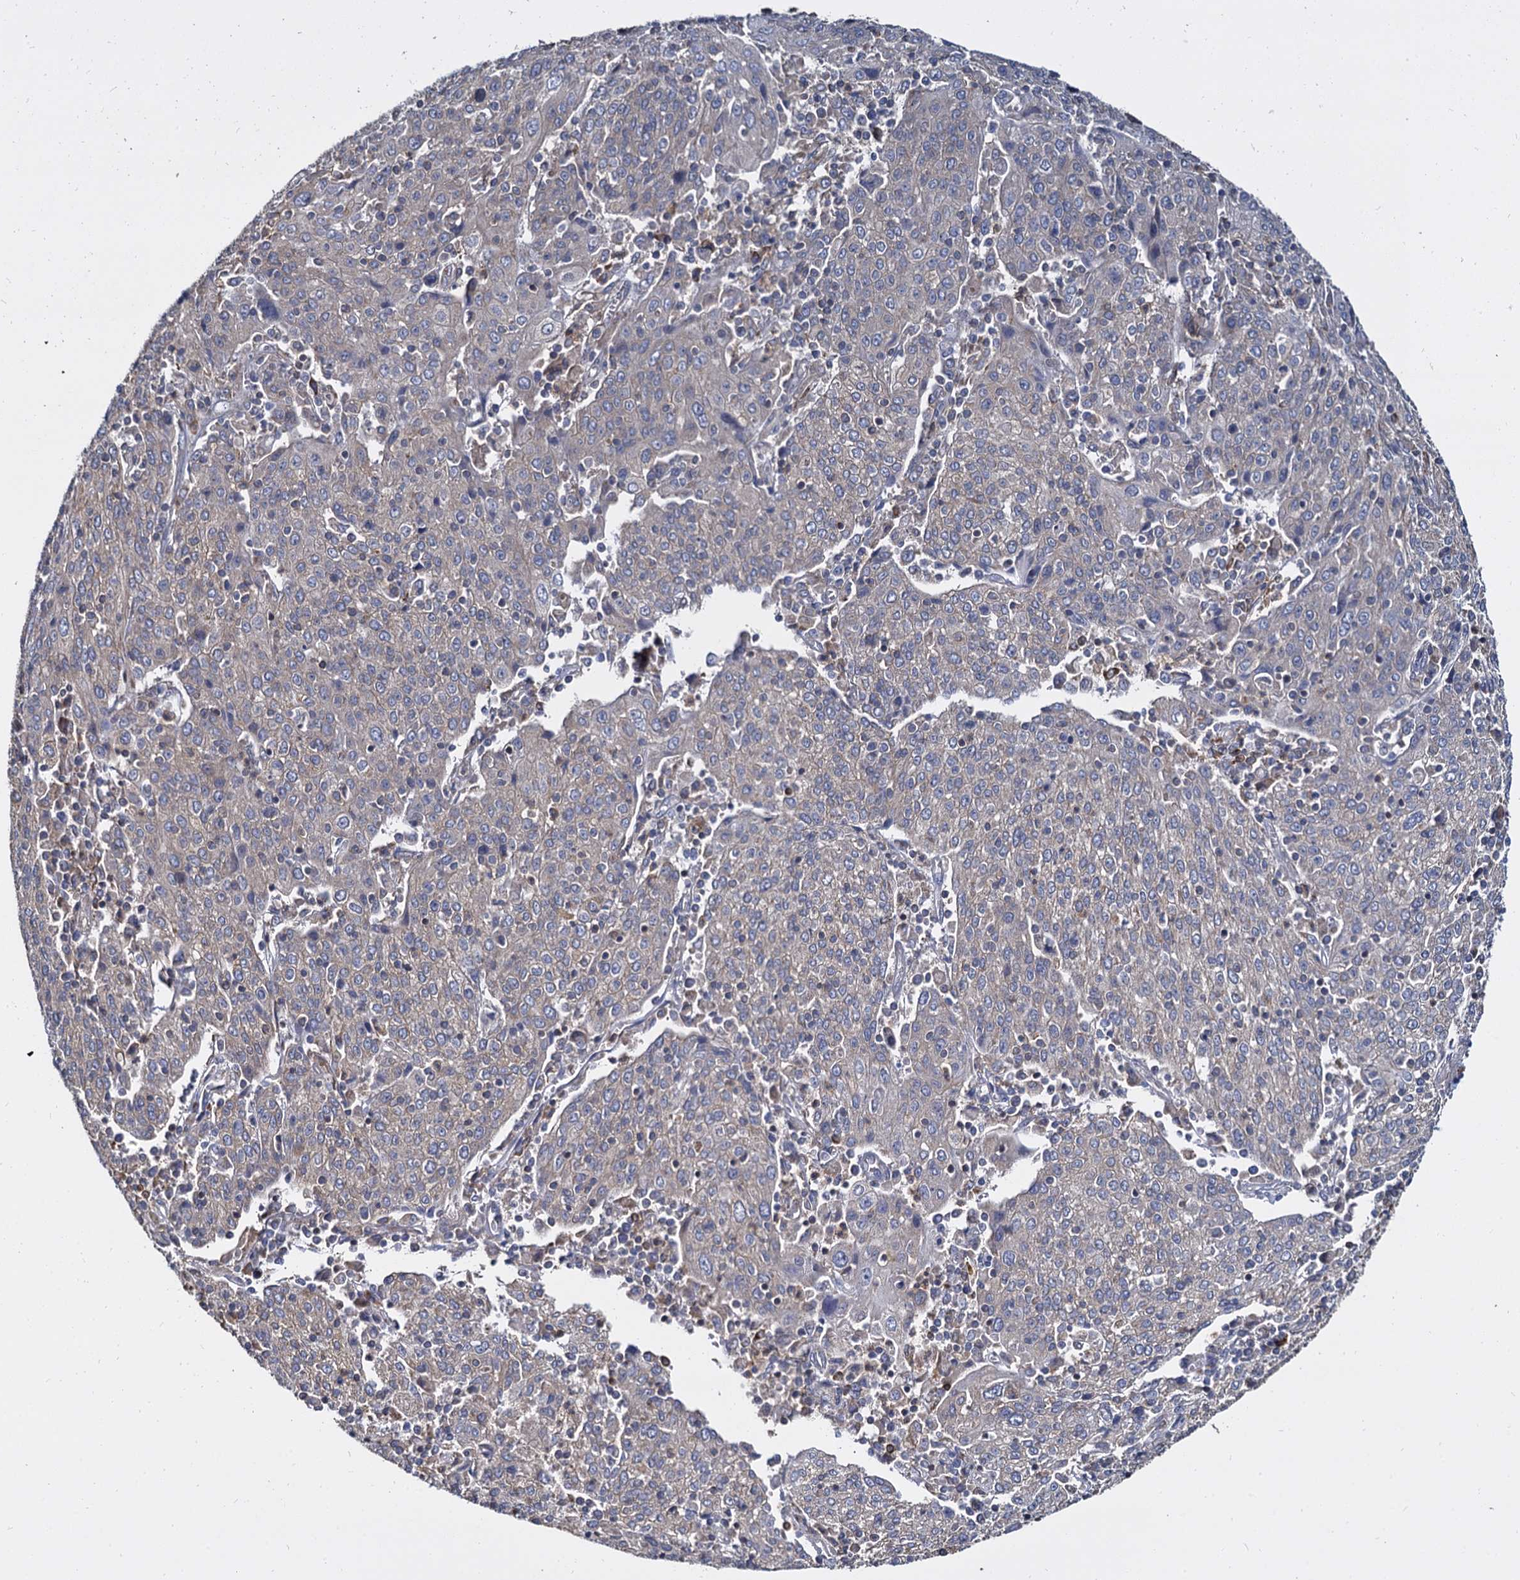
{"staining": {"intensity": "negative", "quantity": "none", "location": "none"}, "tissue": "cervical cancer", "cell_type": "Tumor cells", "image_type": "cancer", "snomed": [{"axis": "morphology", "description": "Squamous cell carcinoma, NOS"}, {"axis": "topography", "description": "Cervix"}], "caption": "Cervical cancer (squamous cell carcinoma) was stained to show a protein in brown. There is no significant expression in tumor cells.", "gene": "ANKRD13A", "patient": {"sex": "female", "age": 67}}